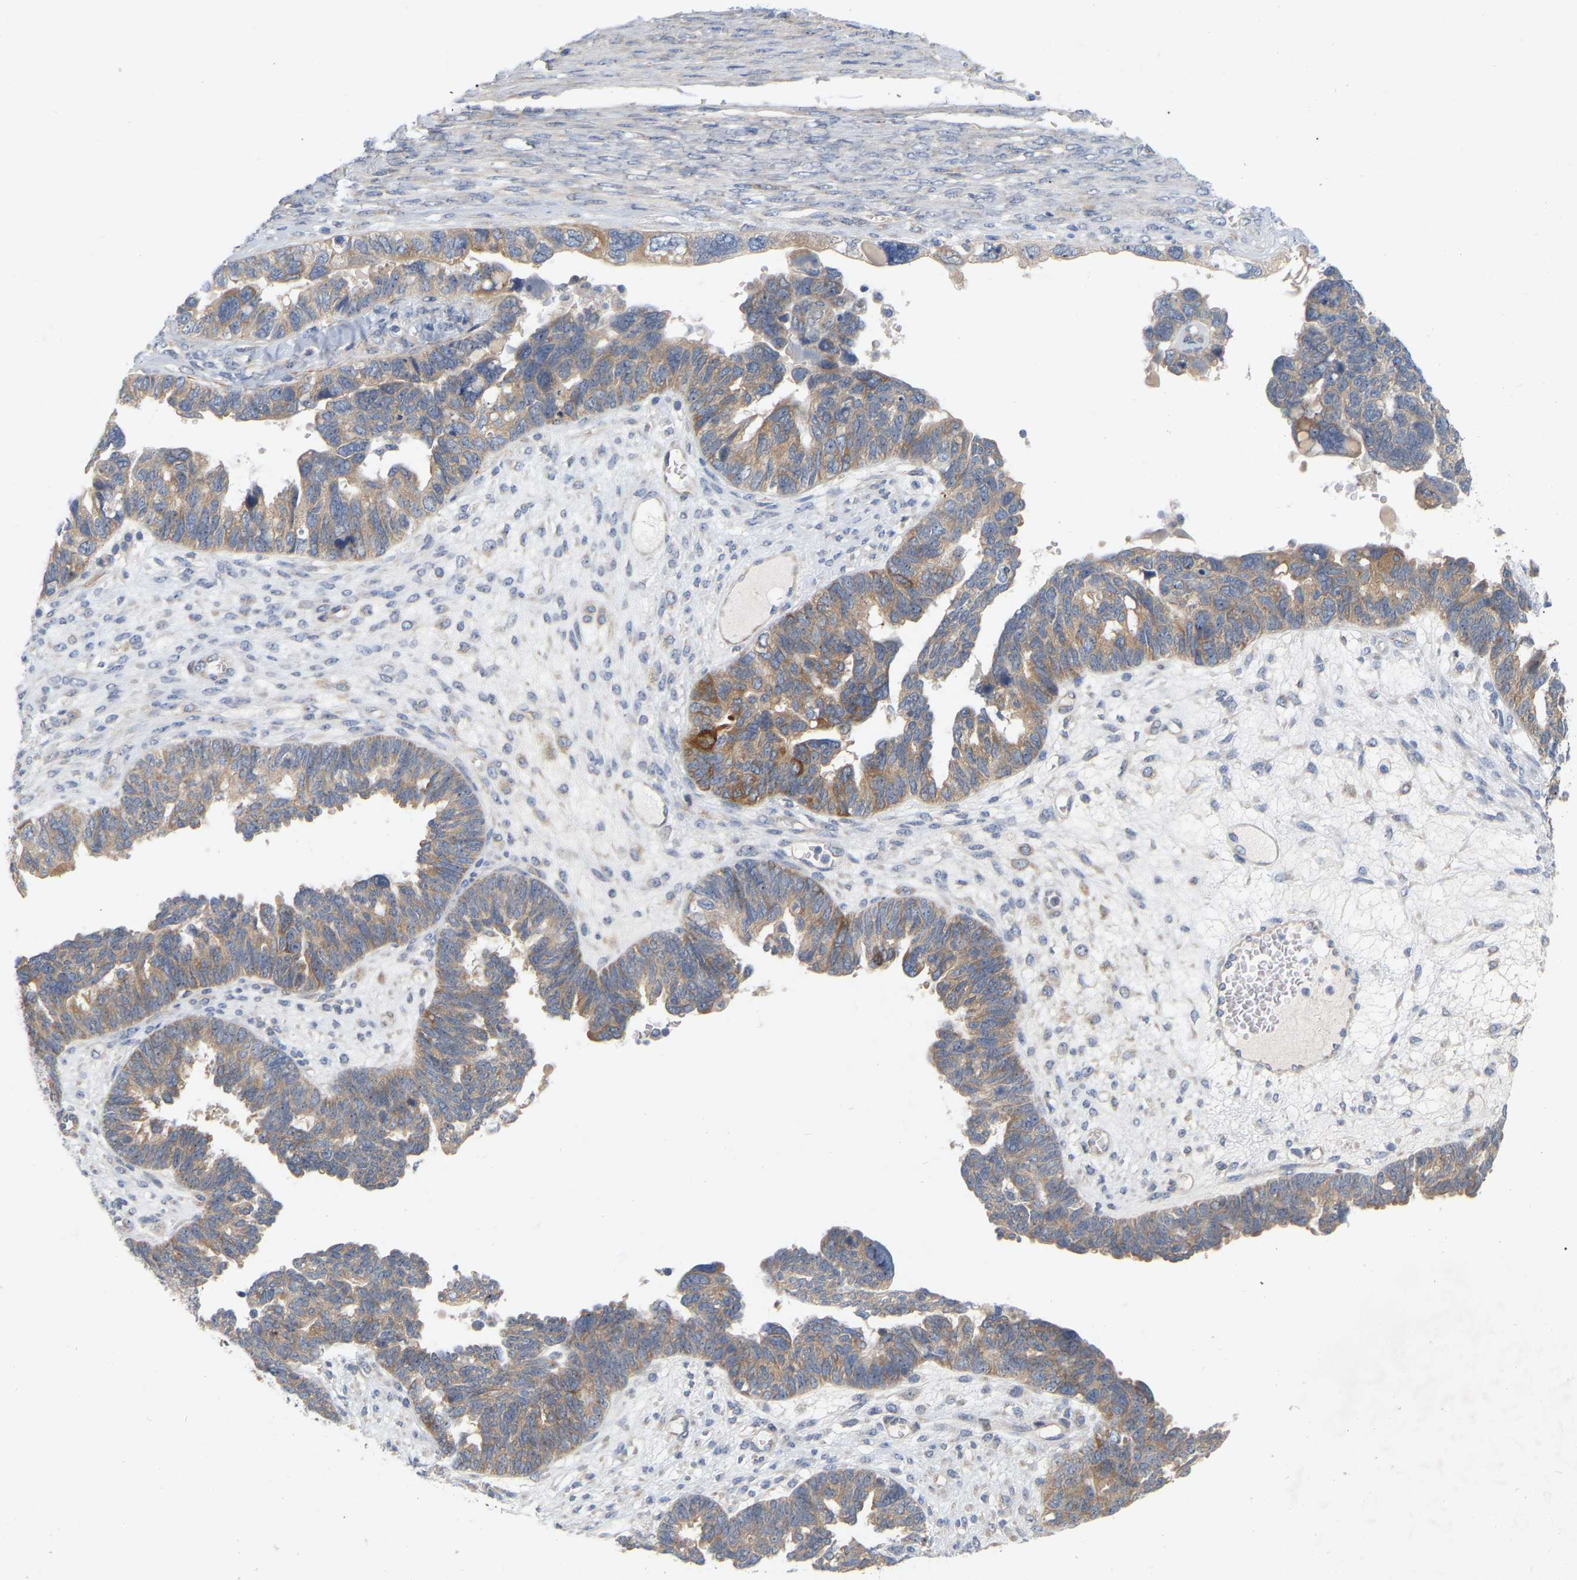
{"staining": {"intensity": "moderate", "quantity": ">75%", "location": "cytoplasmic/membranous"}, "tissue": "ovarian cancer", "cell_type": "Tumor cells", "image_type": "cancer", "snomed": [{"axis": "morphology", "description": "Cystadenocarcinoma, serous, NOS"}, {"axis": "topography", "description": "Ovary"}], "caption": "Immunohistochemistry of ovarian cancer exhibits medium levels of moderate cytoplasmic/membranous positivity in about >75% of tumor cells.", "gene": "MINDY4", "patient": {"sex": "female", "age": 79}}